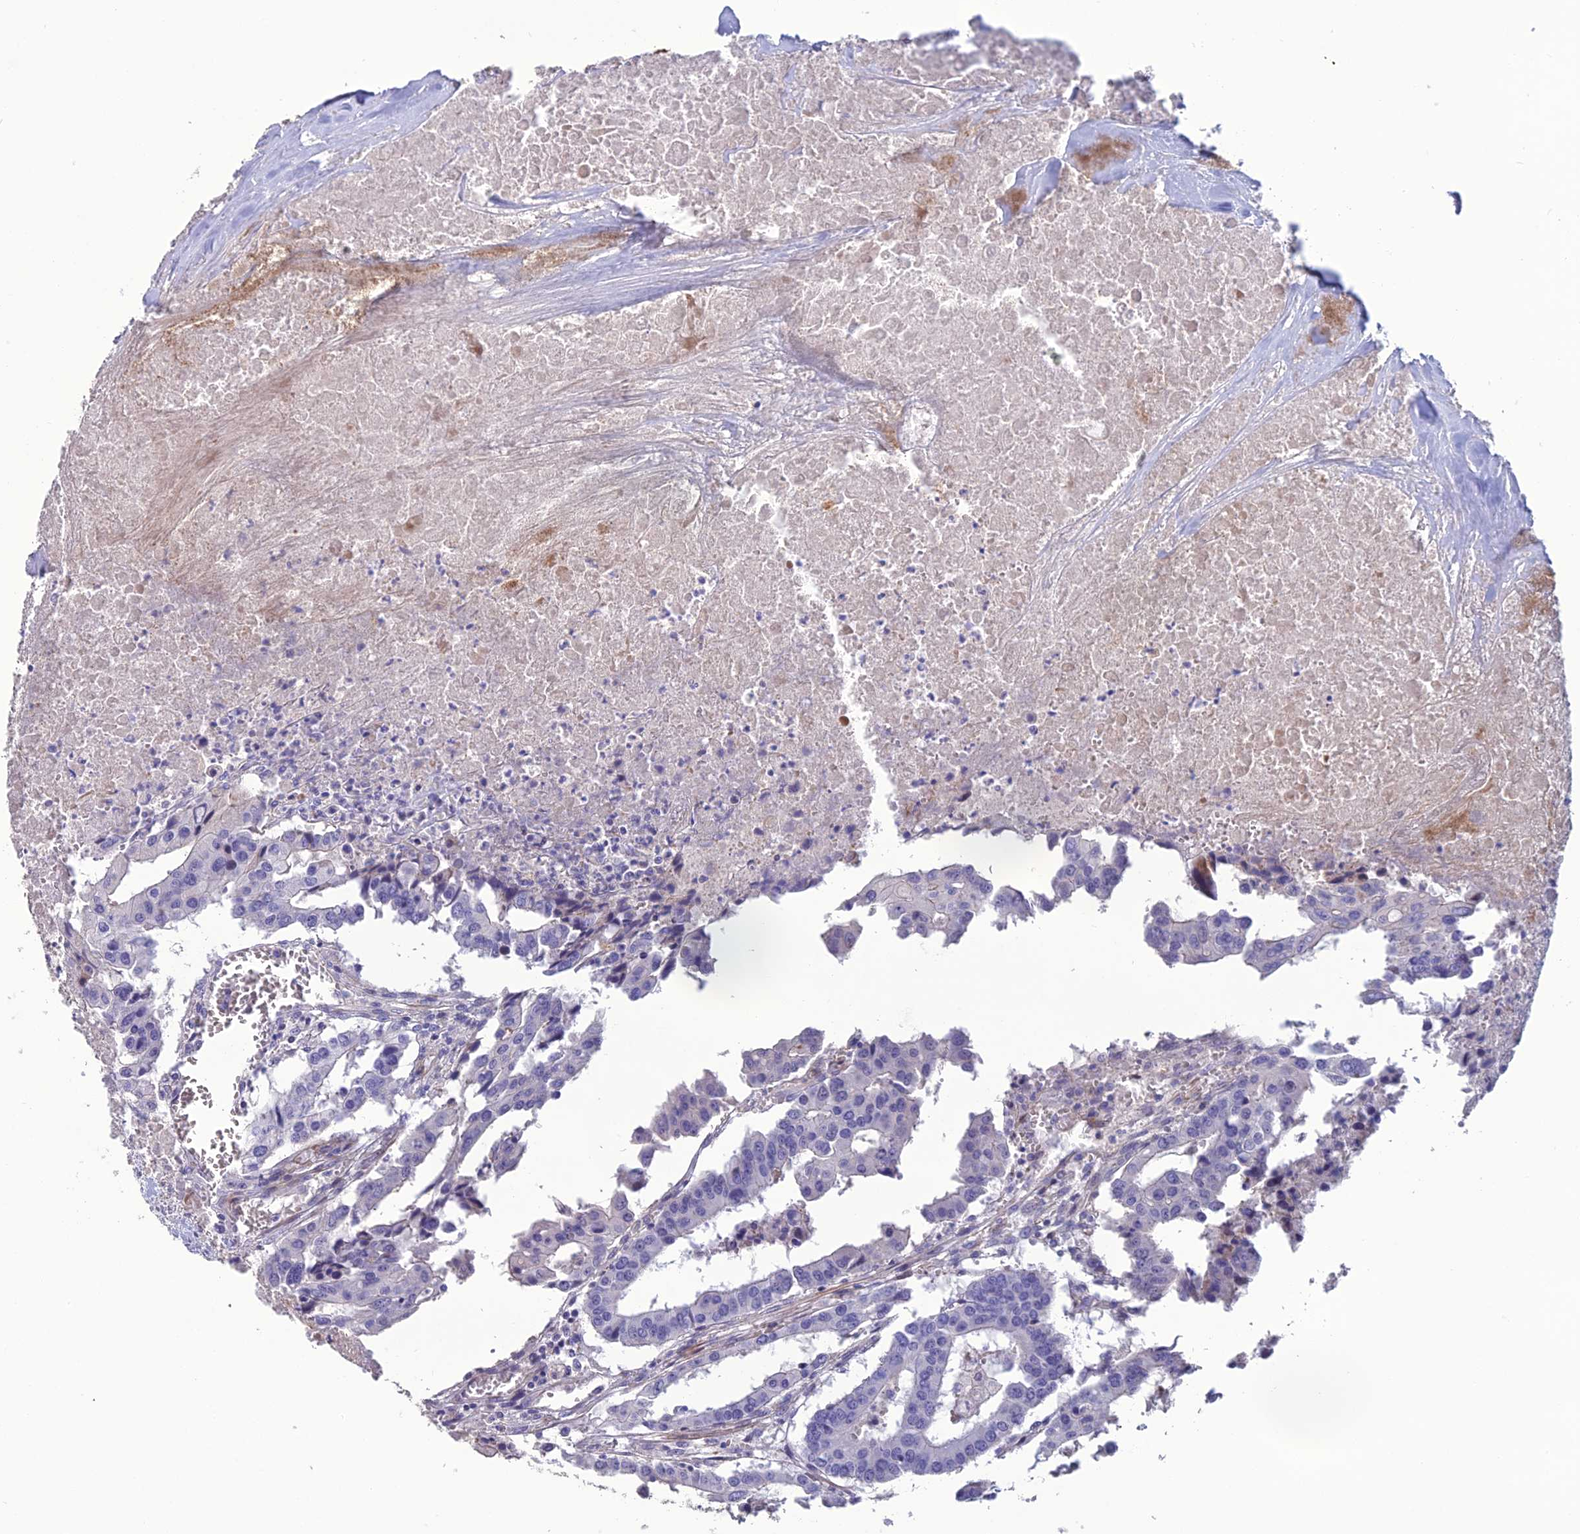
{"staining": {"intensity": "negative", "quantity": "none", "location": "none"}, "tissue": "colorectal cancer", "cell_type": "Tumor cells", "image_type": "cancer", "snomed": [{"axis": "morphology", "description": "Adenocarcinoma, NOS"}, {"axis": "topography", "description": "Colon"}], "caption": "An immunohistochemistry (IHC) micrograph of colorectal cancer is shown. There is no staining in tumor cells of colorectal cancer.", "gene": "OR56B1", "patient": {"sex": "male", "age": 77}}